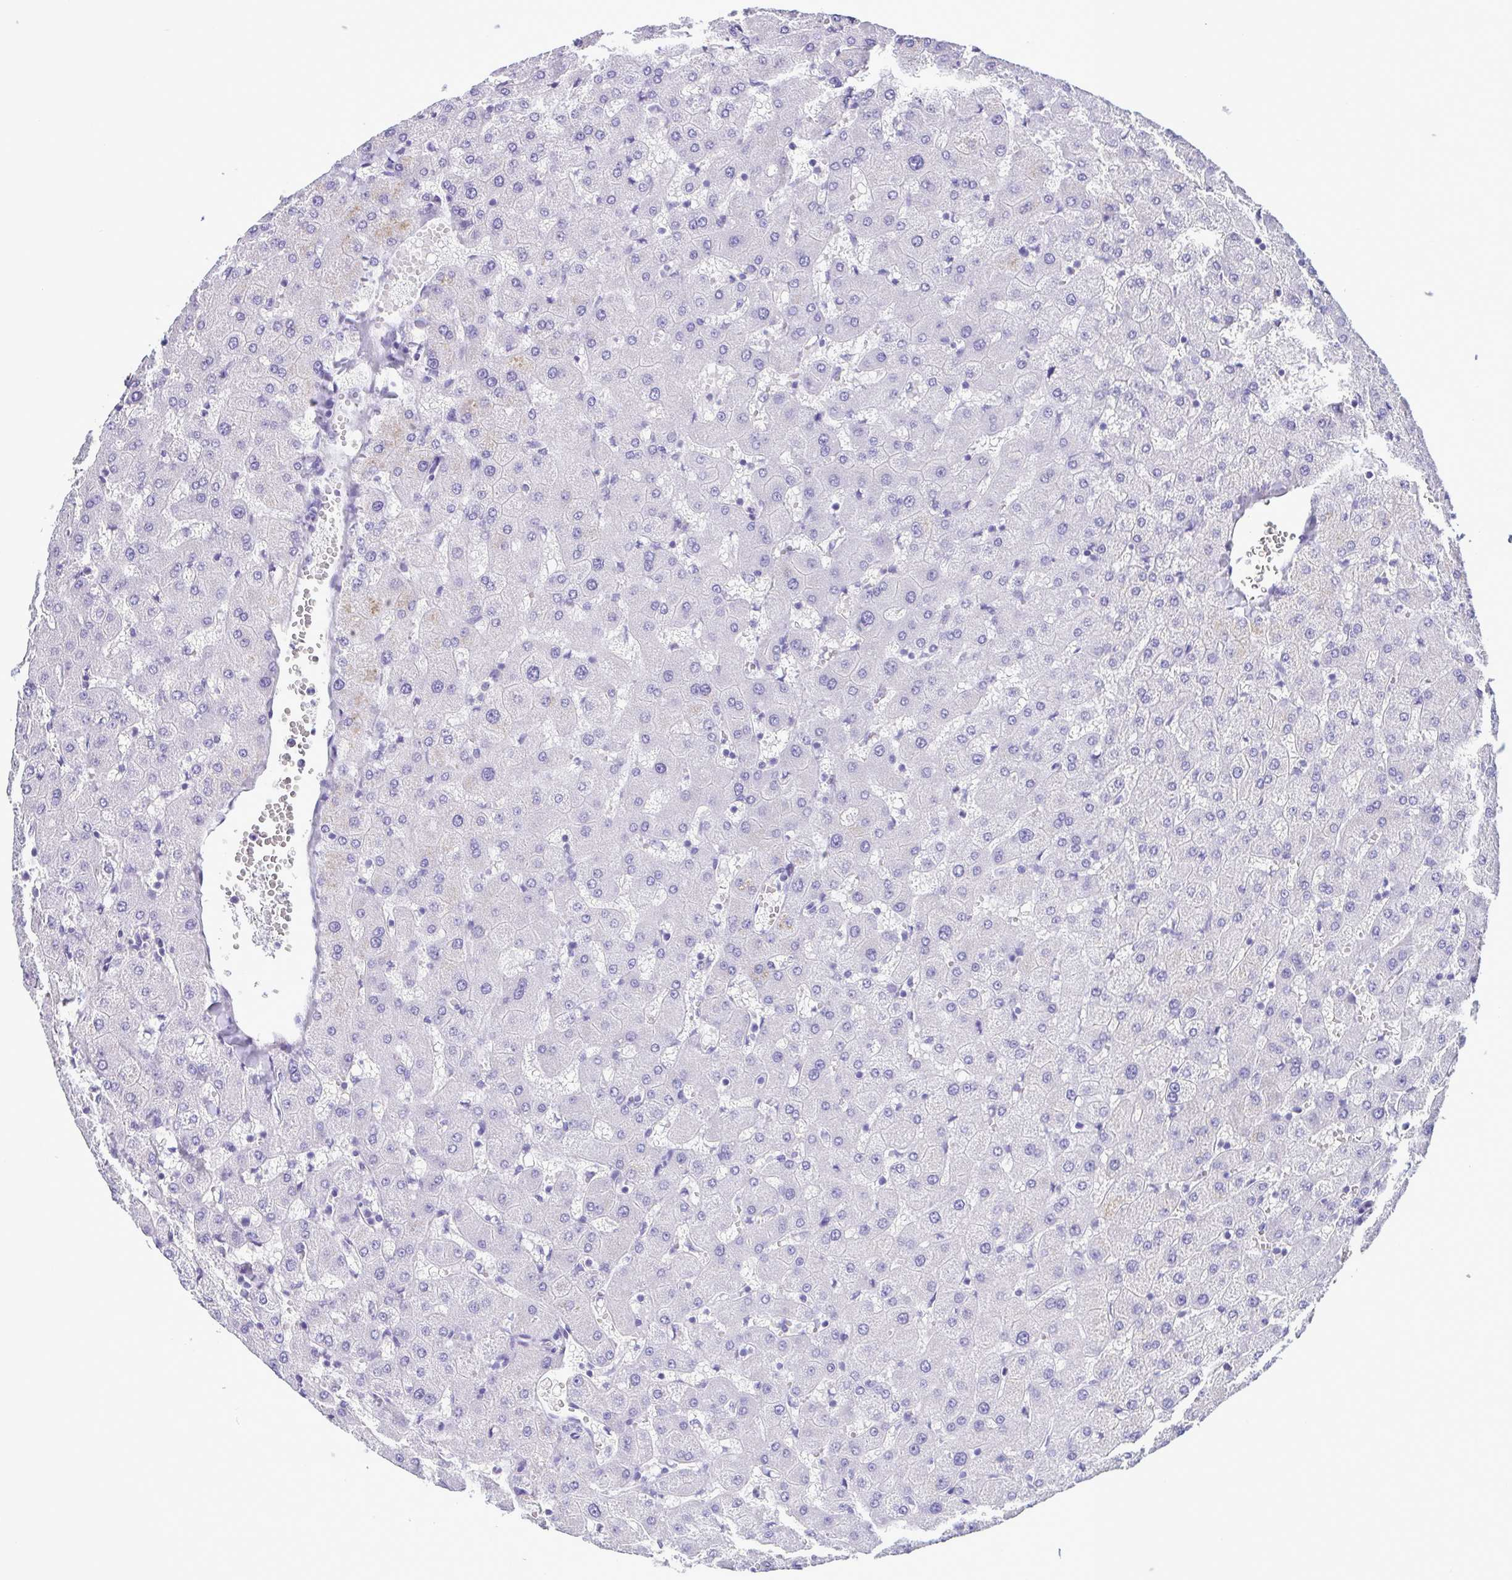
{"staining": {"intensity": "negative", "quantity": "none", "location": "none"}, "tissue": "liver", "cell_type": "Cholangiocytes", "image_type": "normal", "snomed": [{"axis": "morphology", "description": "Normal tissue, NOS"}, {"axis": "topography", "description": "Liver"}], "caption": "Liver was stained to show a protein in brown. There is no significant positivity in cholangiocytes. The staining is performed using DAB brown chromogen with nuclei counter-stained in using hematoxylin.", "gene": "CBY2", "patient": {"sex": "female", "age": 63}}